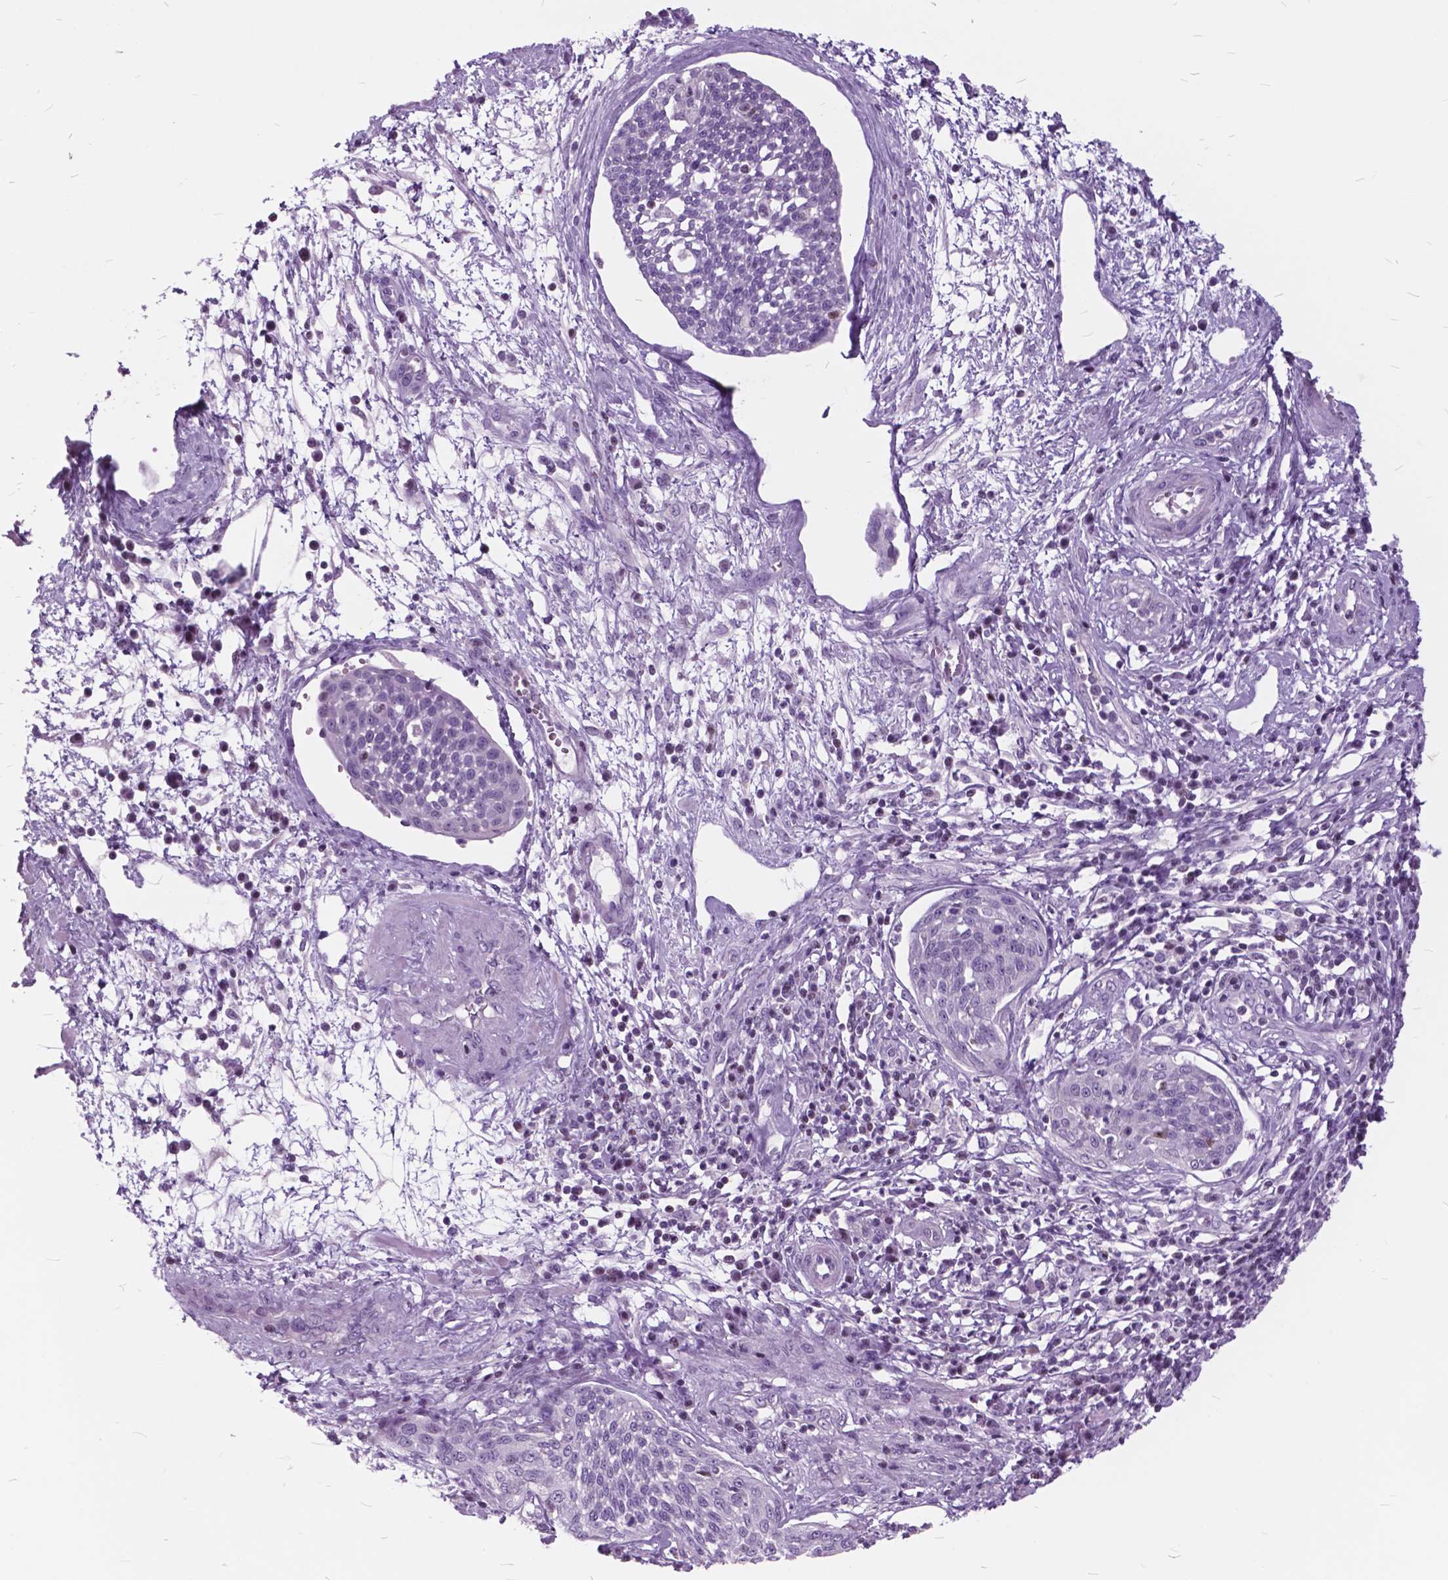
{"staining": {"intensity": "negative", "quantity": "none", "location": "none"}, "tissue": "cervical cancer", "cell_type": "Tumor cells", "image_type": "cancer", "snomed": [{"axis": "morphology", "description": "Squamous cell carcinoma, NOS"}, {"axis": "topography", "description": "Cervix"}], "caption": "This is an immunohistochemistry (IHC) micrograph of human squamous cell carcinoma (cervical). There is no positivity in tumor cells.", "gene": "SP140", "patient": {"sex": "female", "age": 34}}